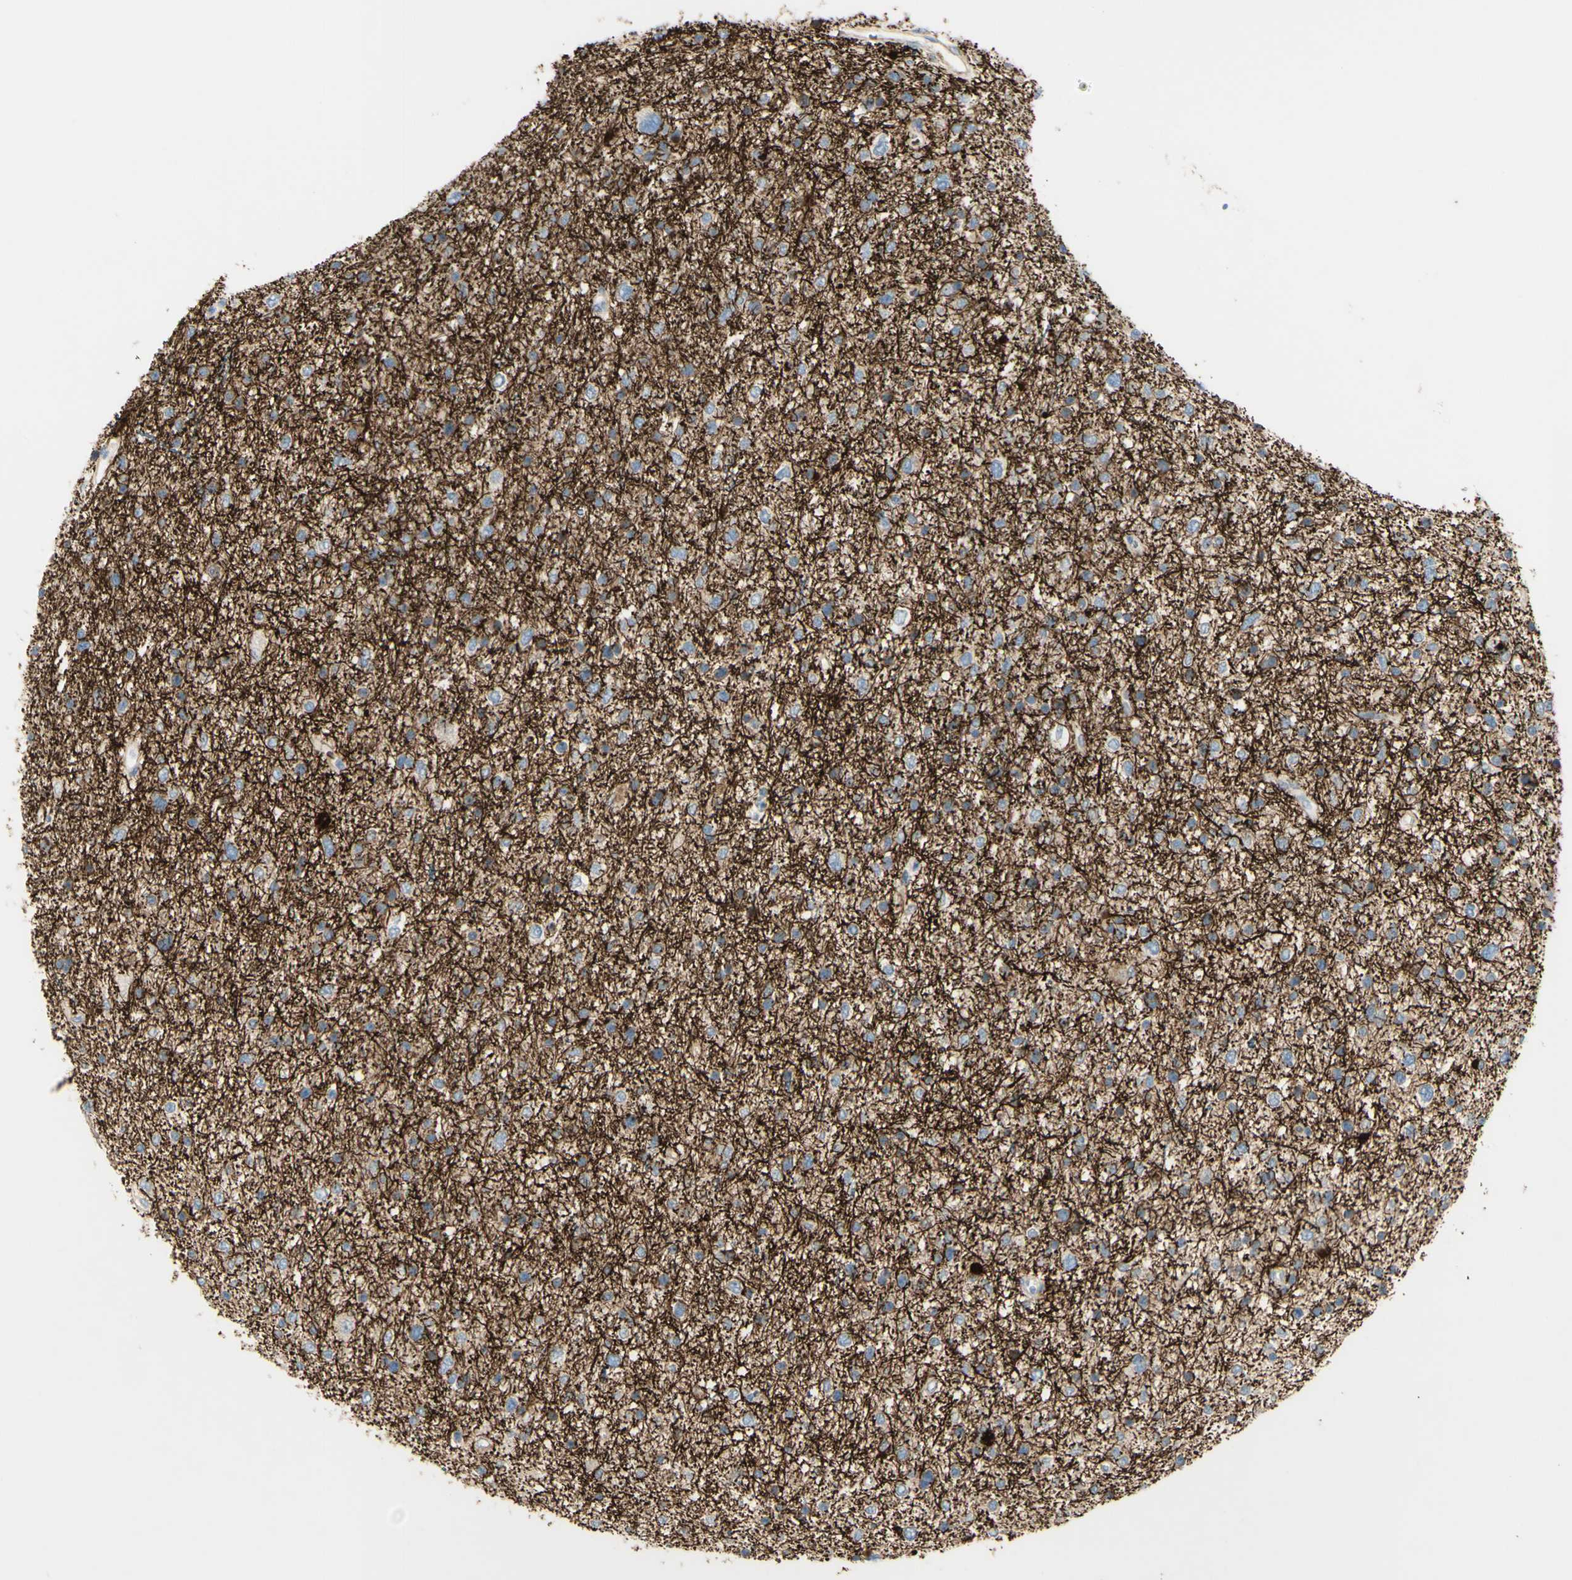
{"staining": {"intensity": "negative", "quantity": "none", "location": "none"}, "tissue": "glioma", "cell_type": "Tumor cells", "image_type": "cancer", "snomed": [{"axis": "morphology", "description": "Glioma, malignant, Low grade"}, {"axis": "topography", "description": "Brain"}], "caption": "Tumor cells show no significant staining in glioma.", "gene": "GAN", "patient": {"sex": "female", "age": 37}}